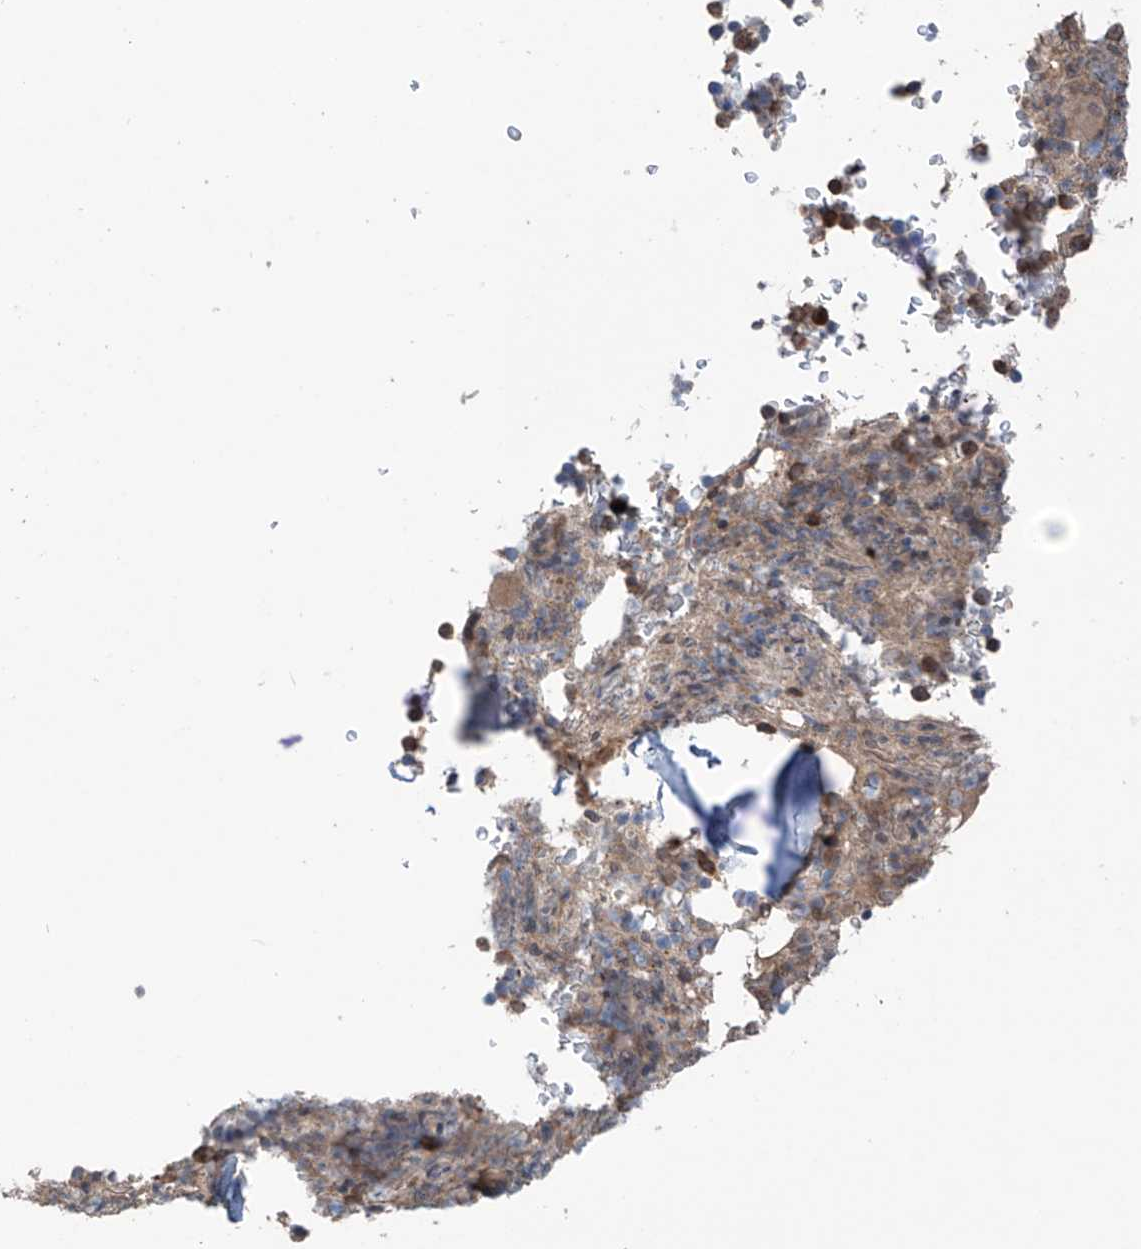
{"staining": {"intensity": "moderate", "quantity": "25%-75%", "location": "cytoplasmic/membranous"}, "tissue": "bone marrow", "cell_type": "Hematopoietic cells", "image_type": "normal", "snomed": [{"axis": "morphology", "description": "Normal tissue, NOS"}, {"axis": "topography", "description": "Bone marrow"}], "caption": "Immunohistochemistry photomicrograph of normal bone marrow stained for a protein (brown), which demonstrates medium levels of moderate cytoplasmic/membranous positivity in approximately 25%-75% of hematopoietic cells.", "gene": "SAMD3", "patient": {"sex": "male", "age": 58}}